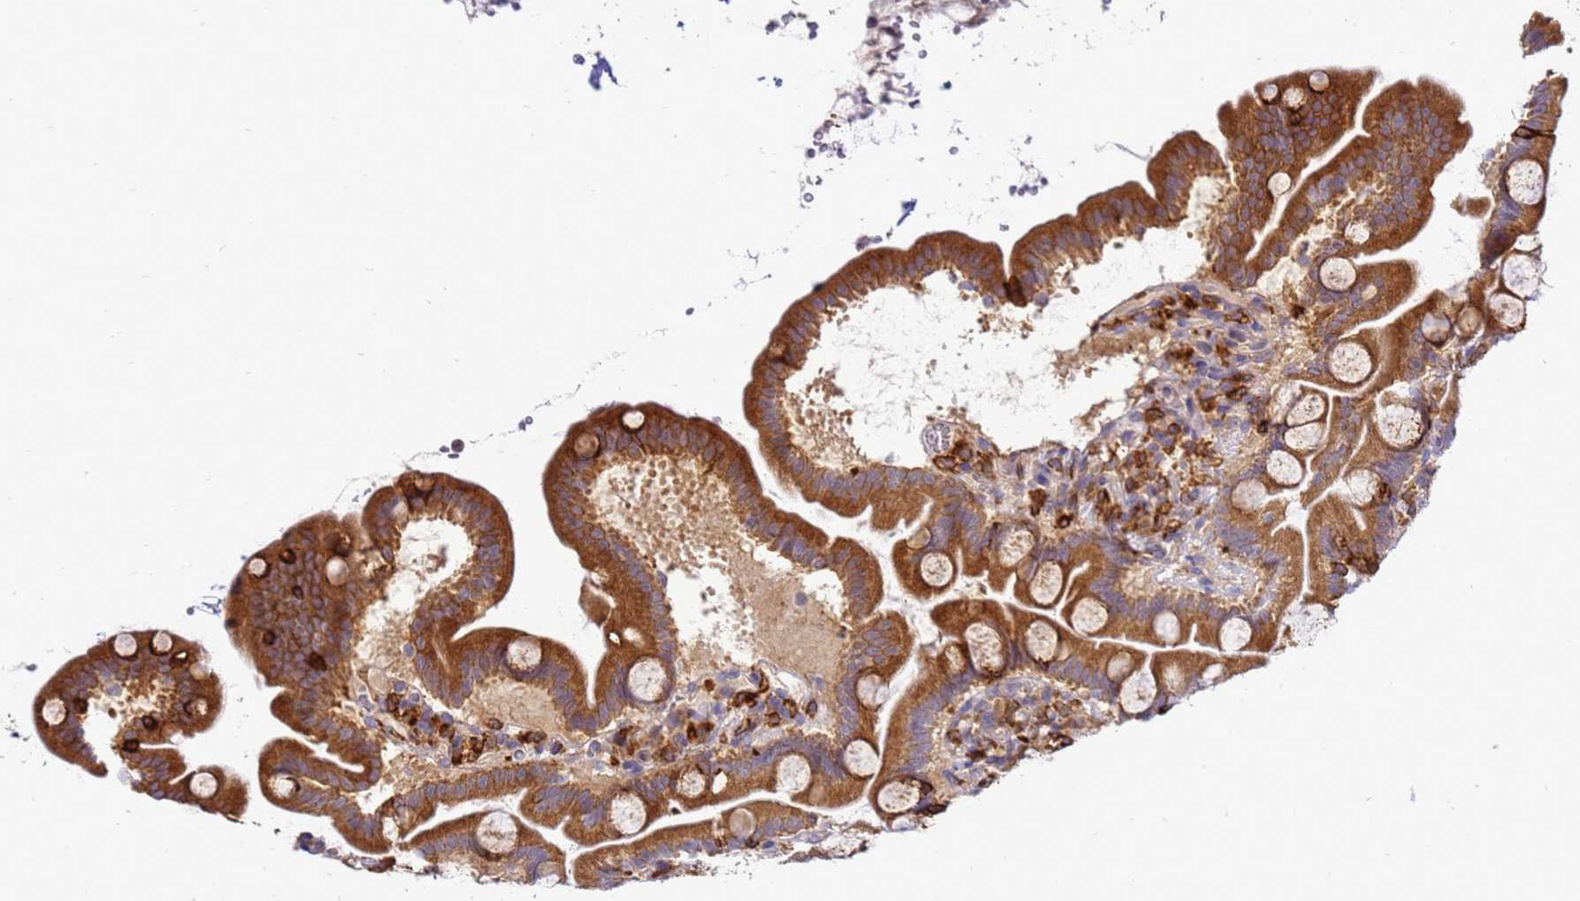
{"staining": {"intensity": "strong", "quantity": ">75%", "location": "cytoplasmic/membranous"}, "tissue": "small intestine", "cell_type": "Glandular cells", "image_type": "normal", "snomed": [{"axis": "morphology", "description": "Normal tissue, NOS"}, {"axis": "topography", "description": "Small intestine"}], "caption": "This is a photomicrograph of IHC staining of normal small intestine, which shows strong expression in the cytoplasmic/membranous of glandular cells.", "gene": "ADPGK", "patient": {"sex": "female", "age": 68}}